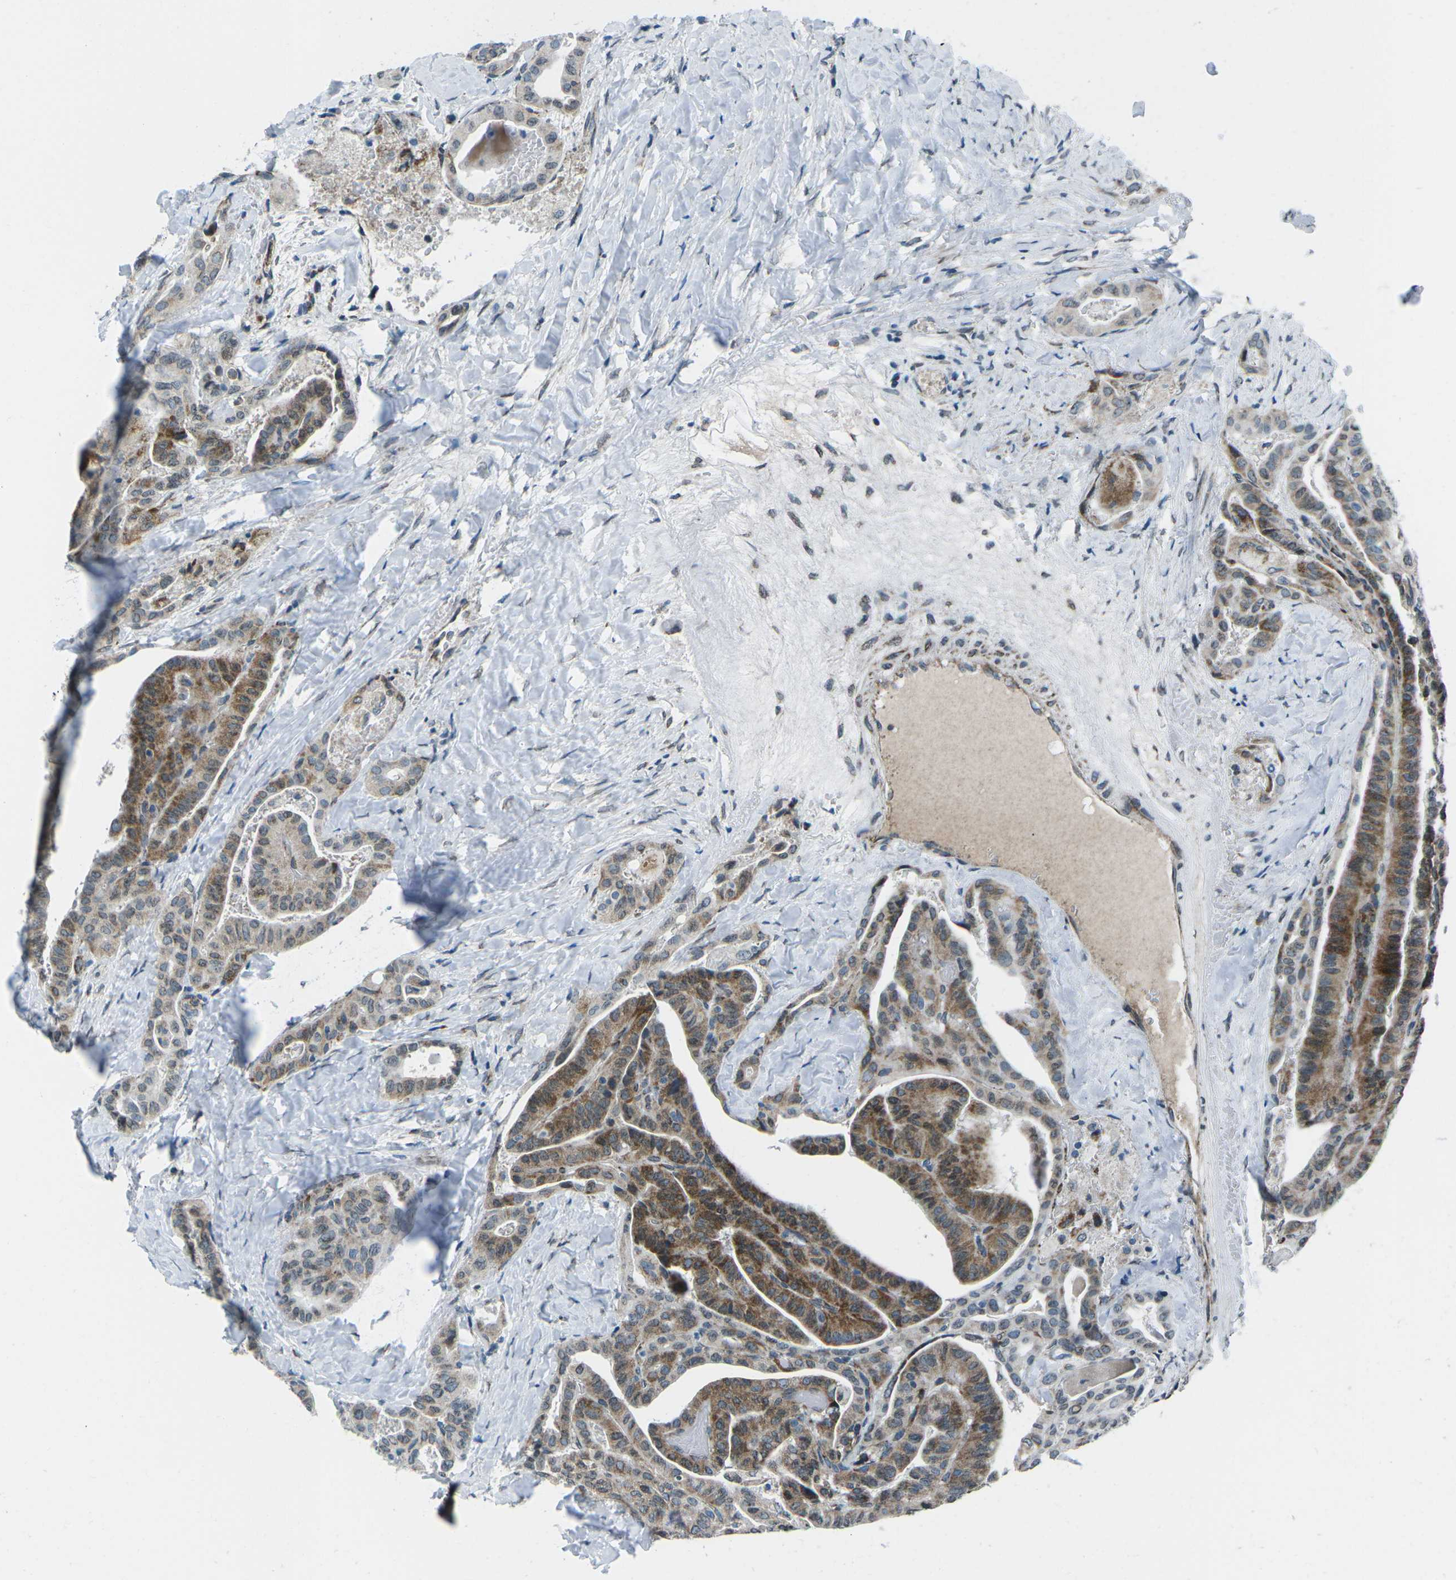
{"staining": {"intensity": "strong", "quantity": ">75%", "location": "cytoplasmic/membranous"}, "tissue": "thyroid cancer", "cell_type": "Tumor cells", "image_type": "cancer", "snomed": [{"axis": "morphology", "description": "Papillary adenocarcinoma, NOS"}, {"axis": "topography", "description": "Thyroid gland"}], "caption": "DAB immunohistochemical staining of human papillary adenocarcinoma (thyroid) shows strong cytoplasmic/membranous protein positivity in about >75% of tumor cells. (Brightfield microscopy of DAB IHC at high magnification).", "gene": "RFESD", "patient": {"sex": "male", "age": 77}}